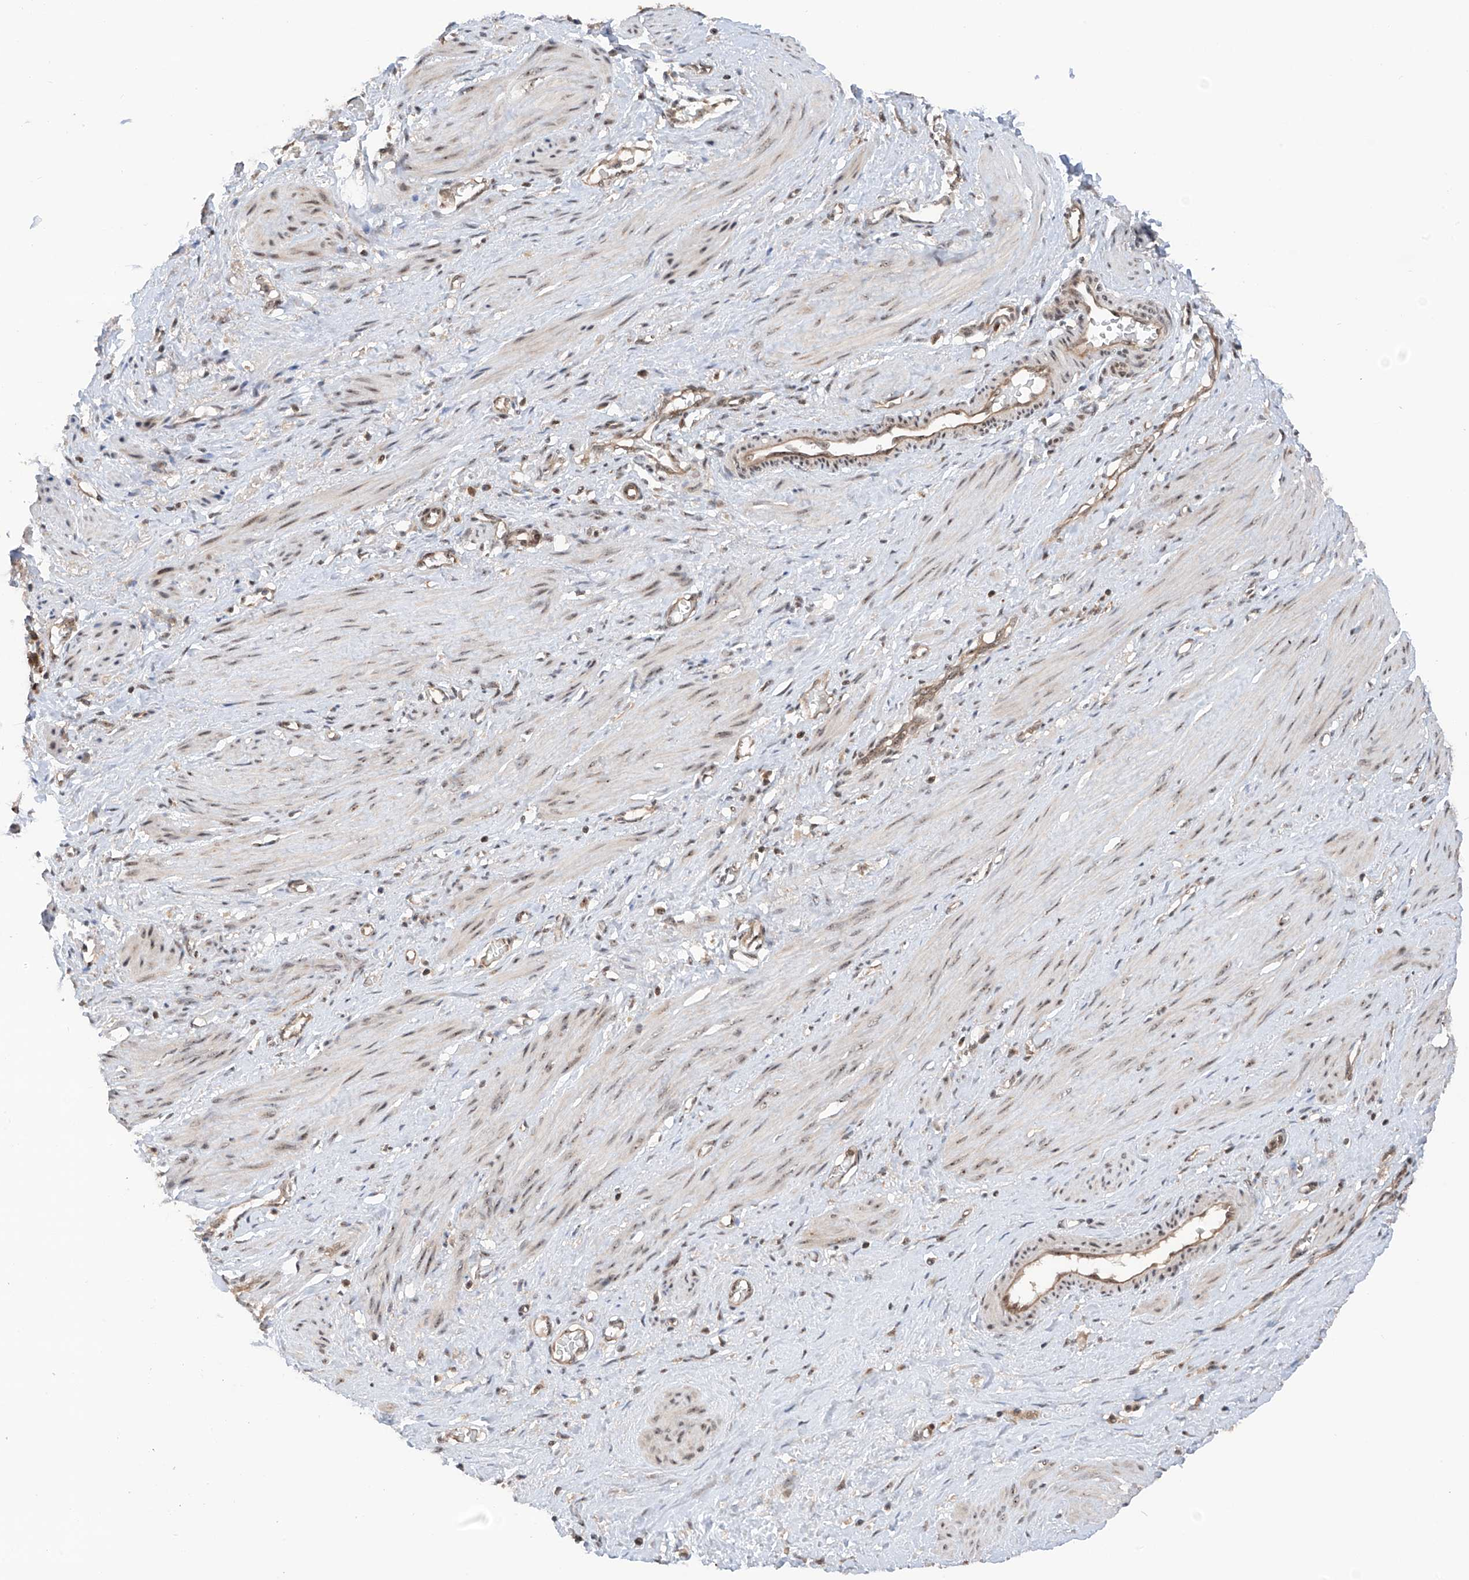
{"staining": {"intensity": "weak", "quantity": "25%-75%", "location": "nuclear"}, "tissue": "smooth muscle", "cell_type": "Smooth muscle cells", "image_type": "normal", "snomed": [{"axis": "morphology", "description": "Normal tissue, NOS"}, {"axis": "topography", "description": "Endometrium"}], "caption": "Immunohistochemistry (IHC) of normal human smooth muscle reveals low levels of weak nuclear positivity in approximately 25%-75% of smooth muscle cells.", "gene": "C1orf131", "patient": {"sex": "female", "age": 33}}